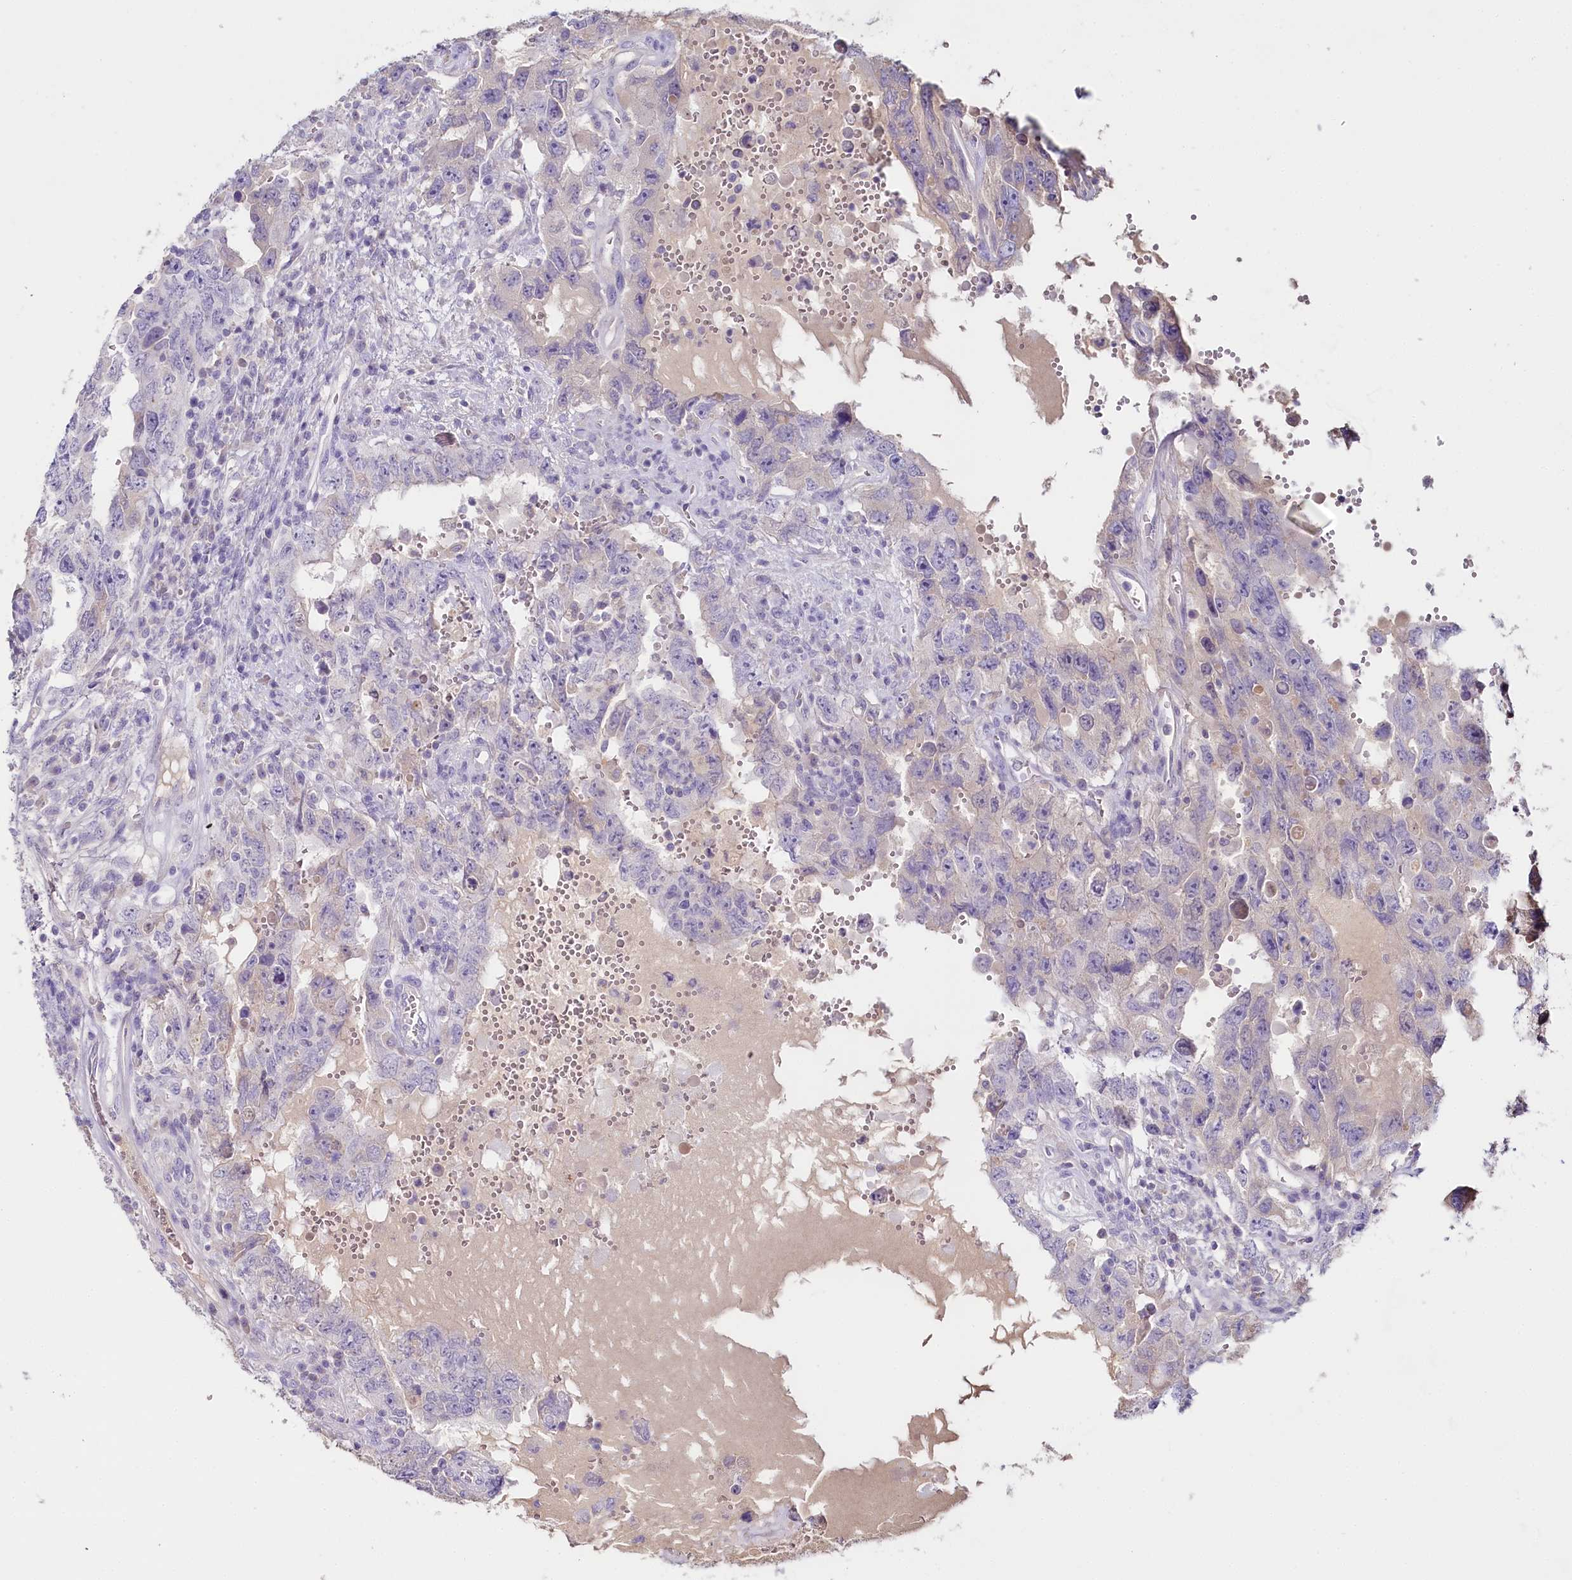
{"staining": {"intensity": "negative", "quantity": "none", "location": "none"}, "tissue": "testis cancer", "cell_type": "Tumor cells", "image_type": "cancer", "snomed": [{"axis": "morphology", "description": "Carcinoma, Embryonal, NOS"}, {"axis": "topography", "description": "Testis"}], "caption": "A histopathology image of human testis cancer is negative for staining in tumor cells.", "gene": "HPD", "patient": {"sex": "male", "age": 26}}